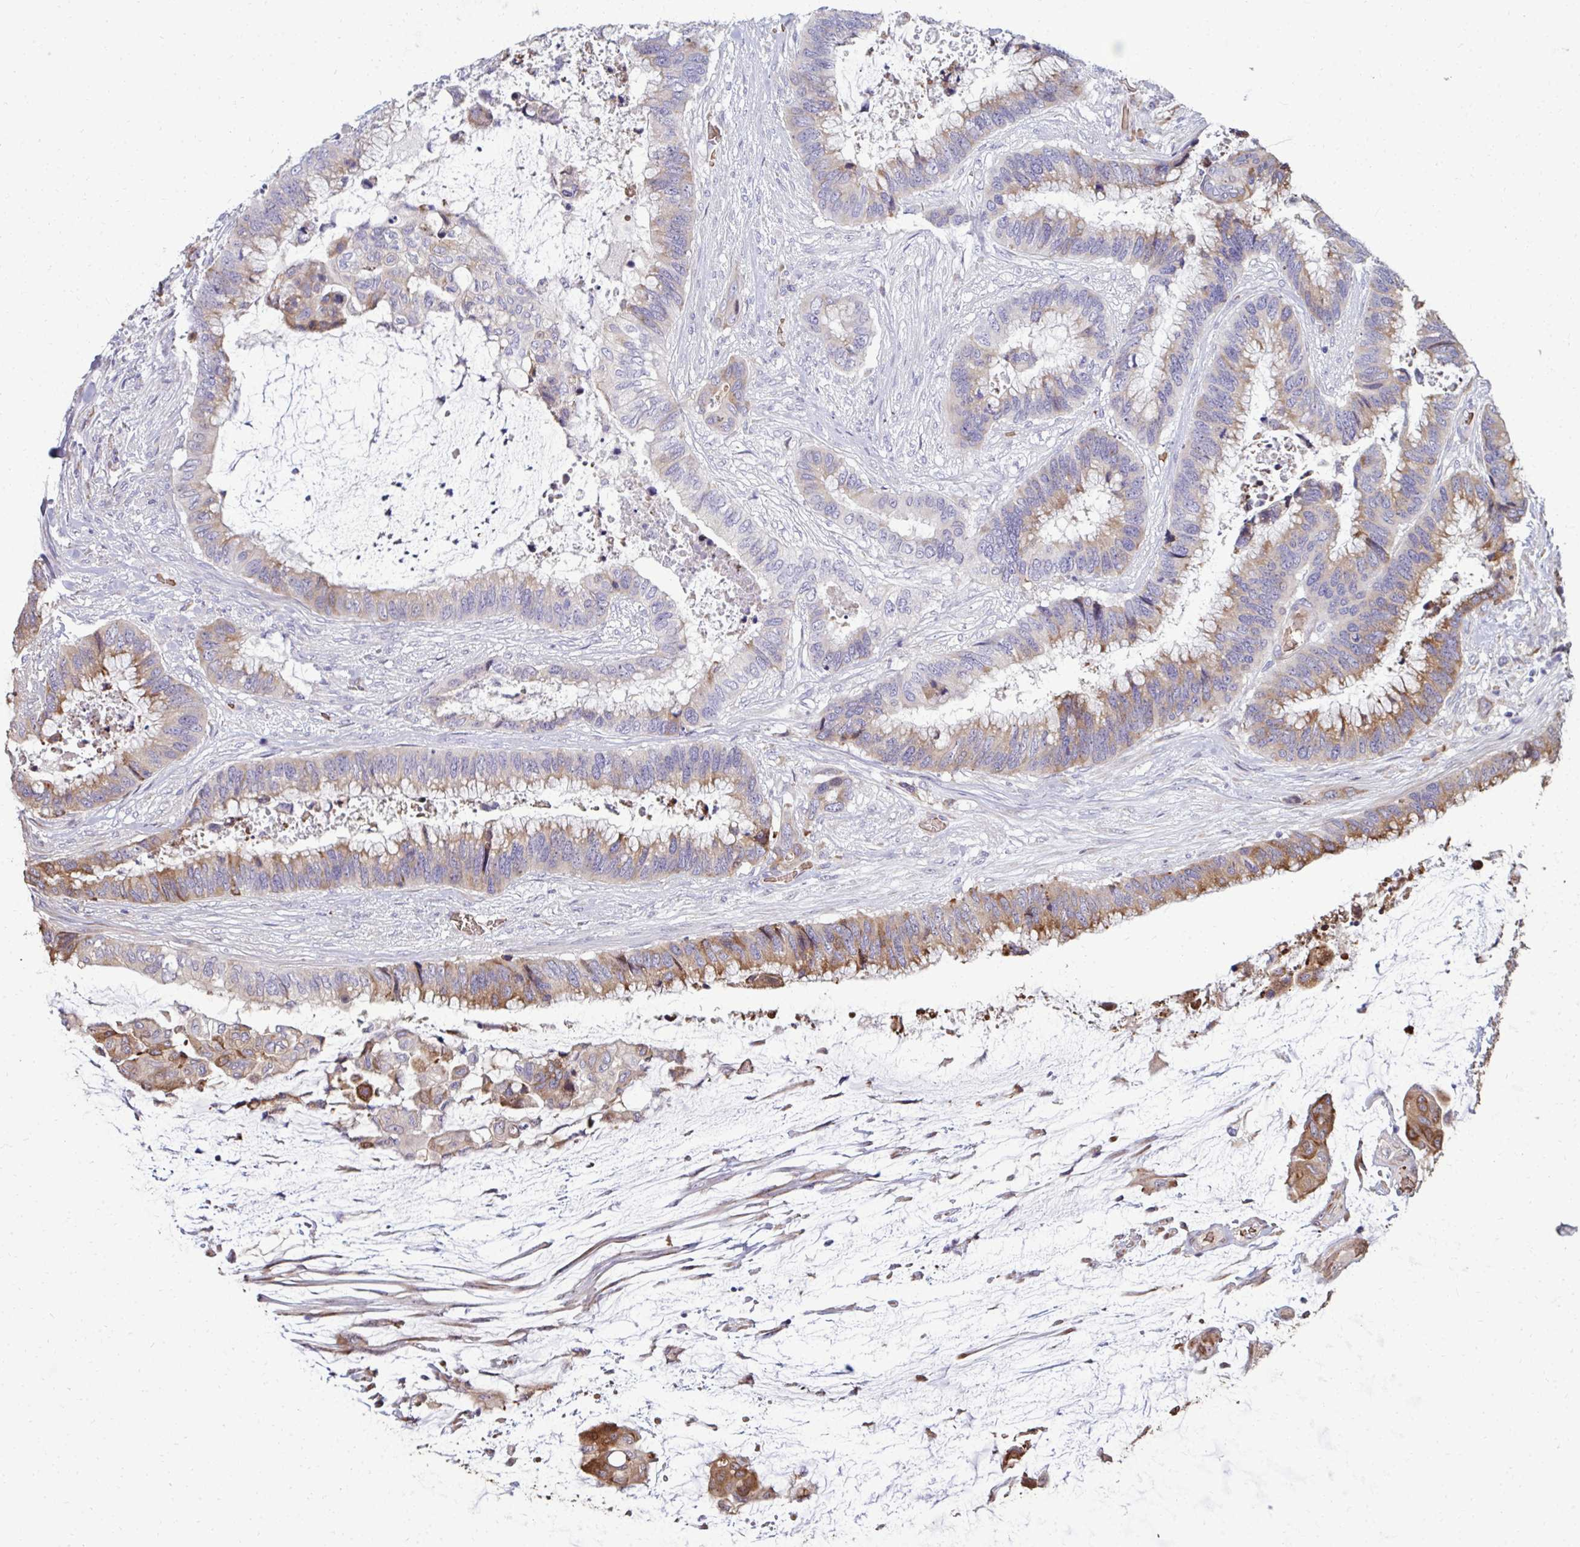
{"staining": {"intensity": "weak", "quantity": ">75%", "location": "cytoplasmic/membranous"}, "tissue": "colorectal cancer", "cell_type": "Tumor cells", "image_type": "cancer", "snomed": [{"axis": "morphology", "description": "Adenocarcinoma, NOS"}, {"axis": "topography", "description": "Rectum"}], "caption": "High-power microscopy captured an immunohistochemistry histopathology image of adenocarcinoma (colorectal), revealing weak cytoplasmic/membranous expression in about >75% of tumor cells.", "gene": "FIBCD1", "patient": {"sex": "female", "age": 59}}